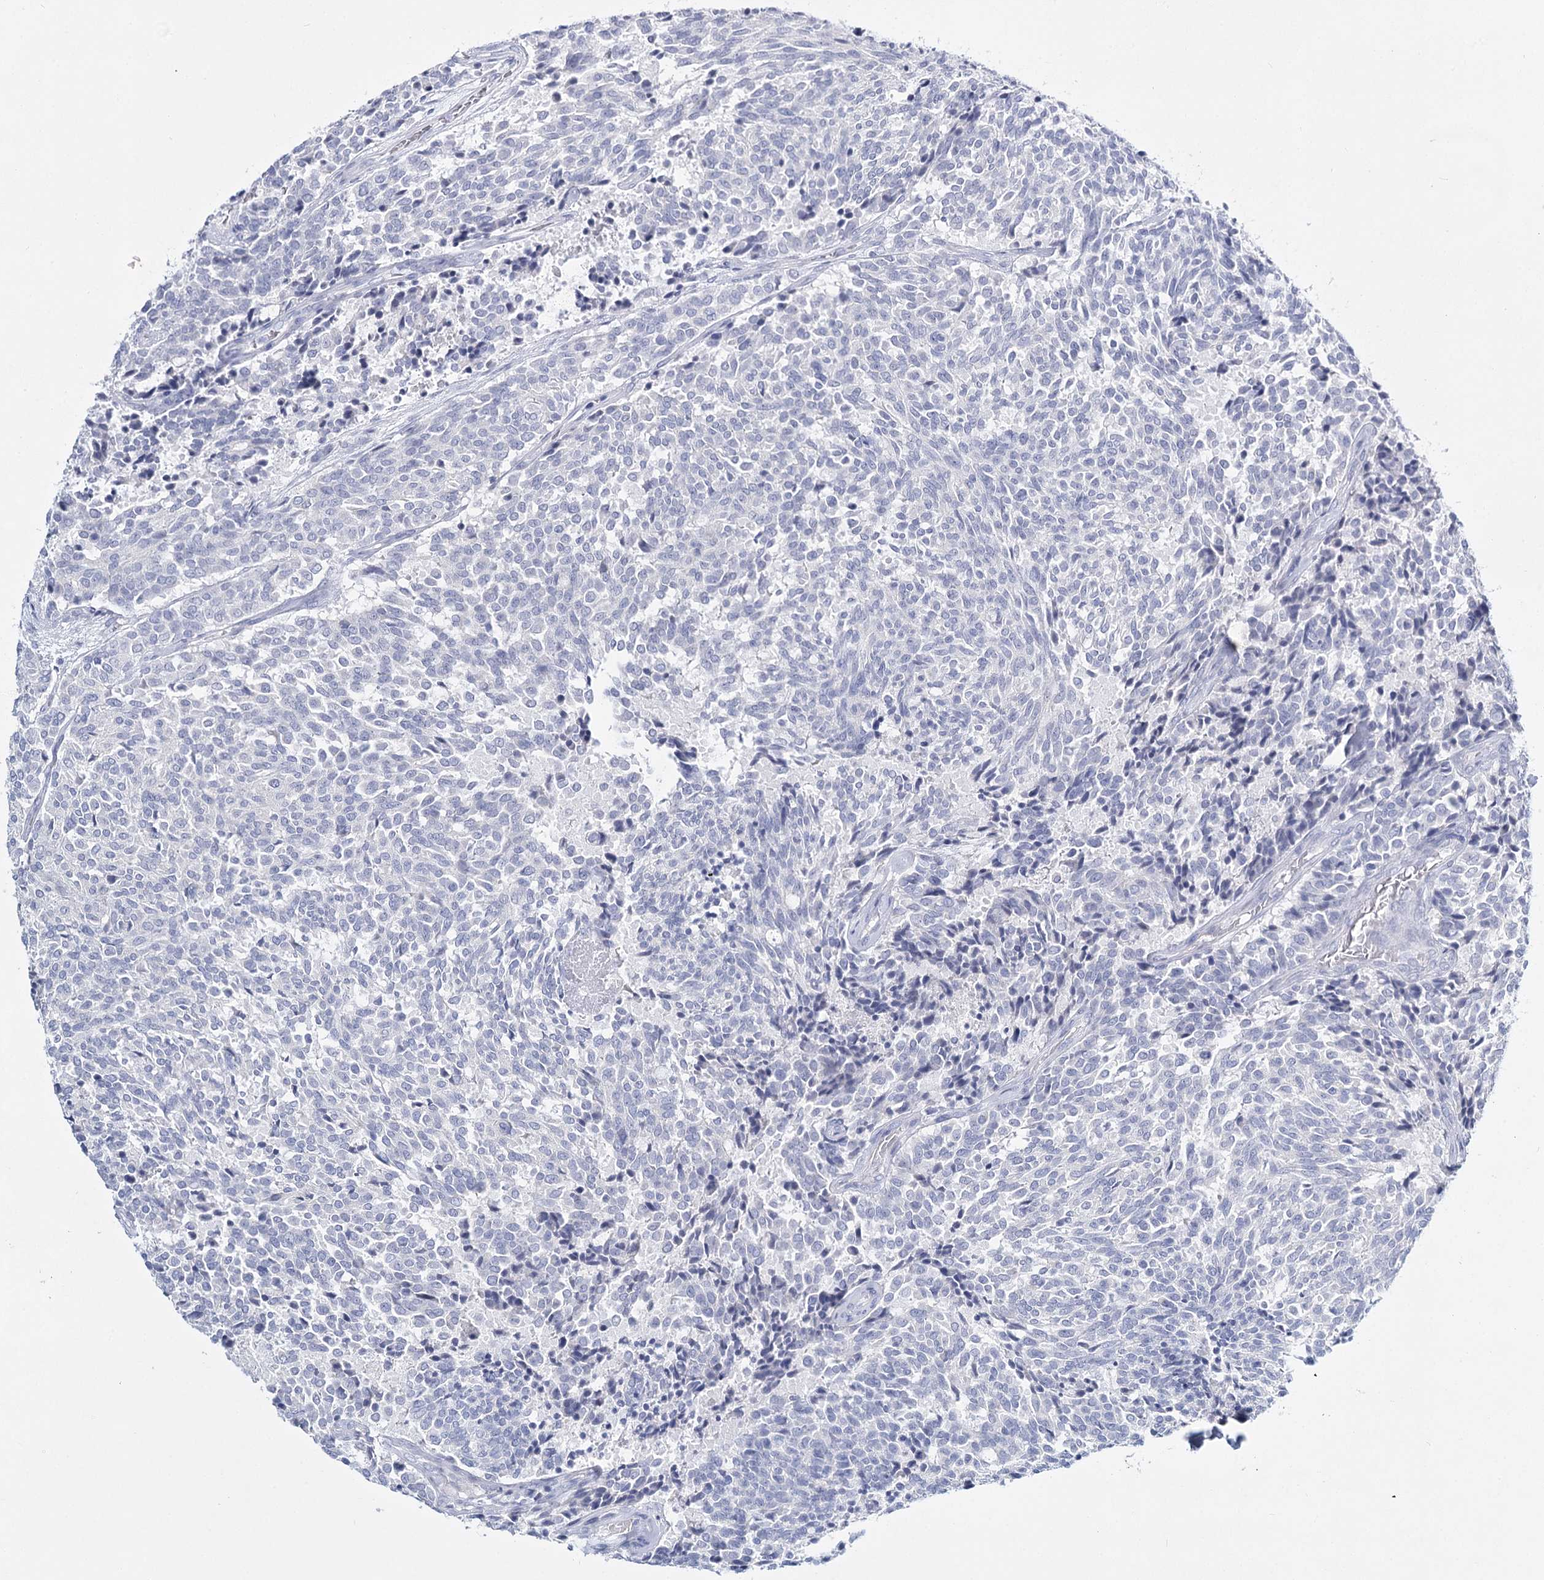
{"staining": {"intensity": "negative", "quantity": "none", "location": "none"}, "tissue": "carcinoid", "cell_type": "Tumor cells", "image_type": "cancer", "snomed": [{"axis": "morphology", "description": "Carcinoid, malignant, NOS"}, {"axis": "topography", "description": "Pancreas"}], "caption": "Tumor cells are negative for brown protein staining in carcinoid.", "gene": "SLC17A2", "patient": {"sex": "female", "age": 54}}